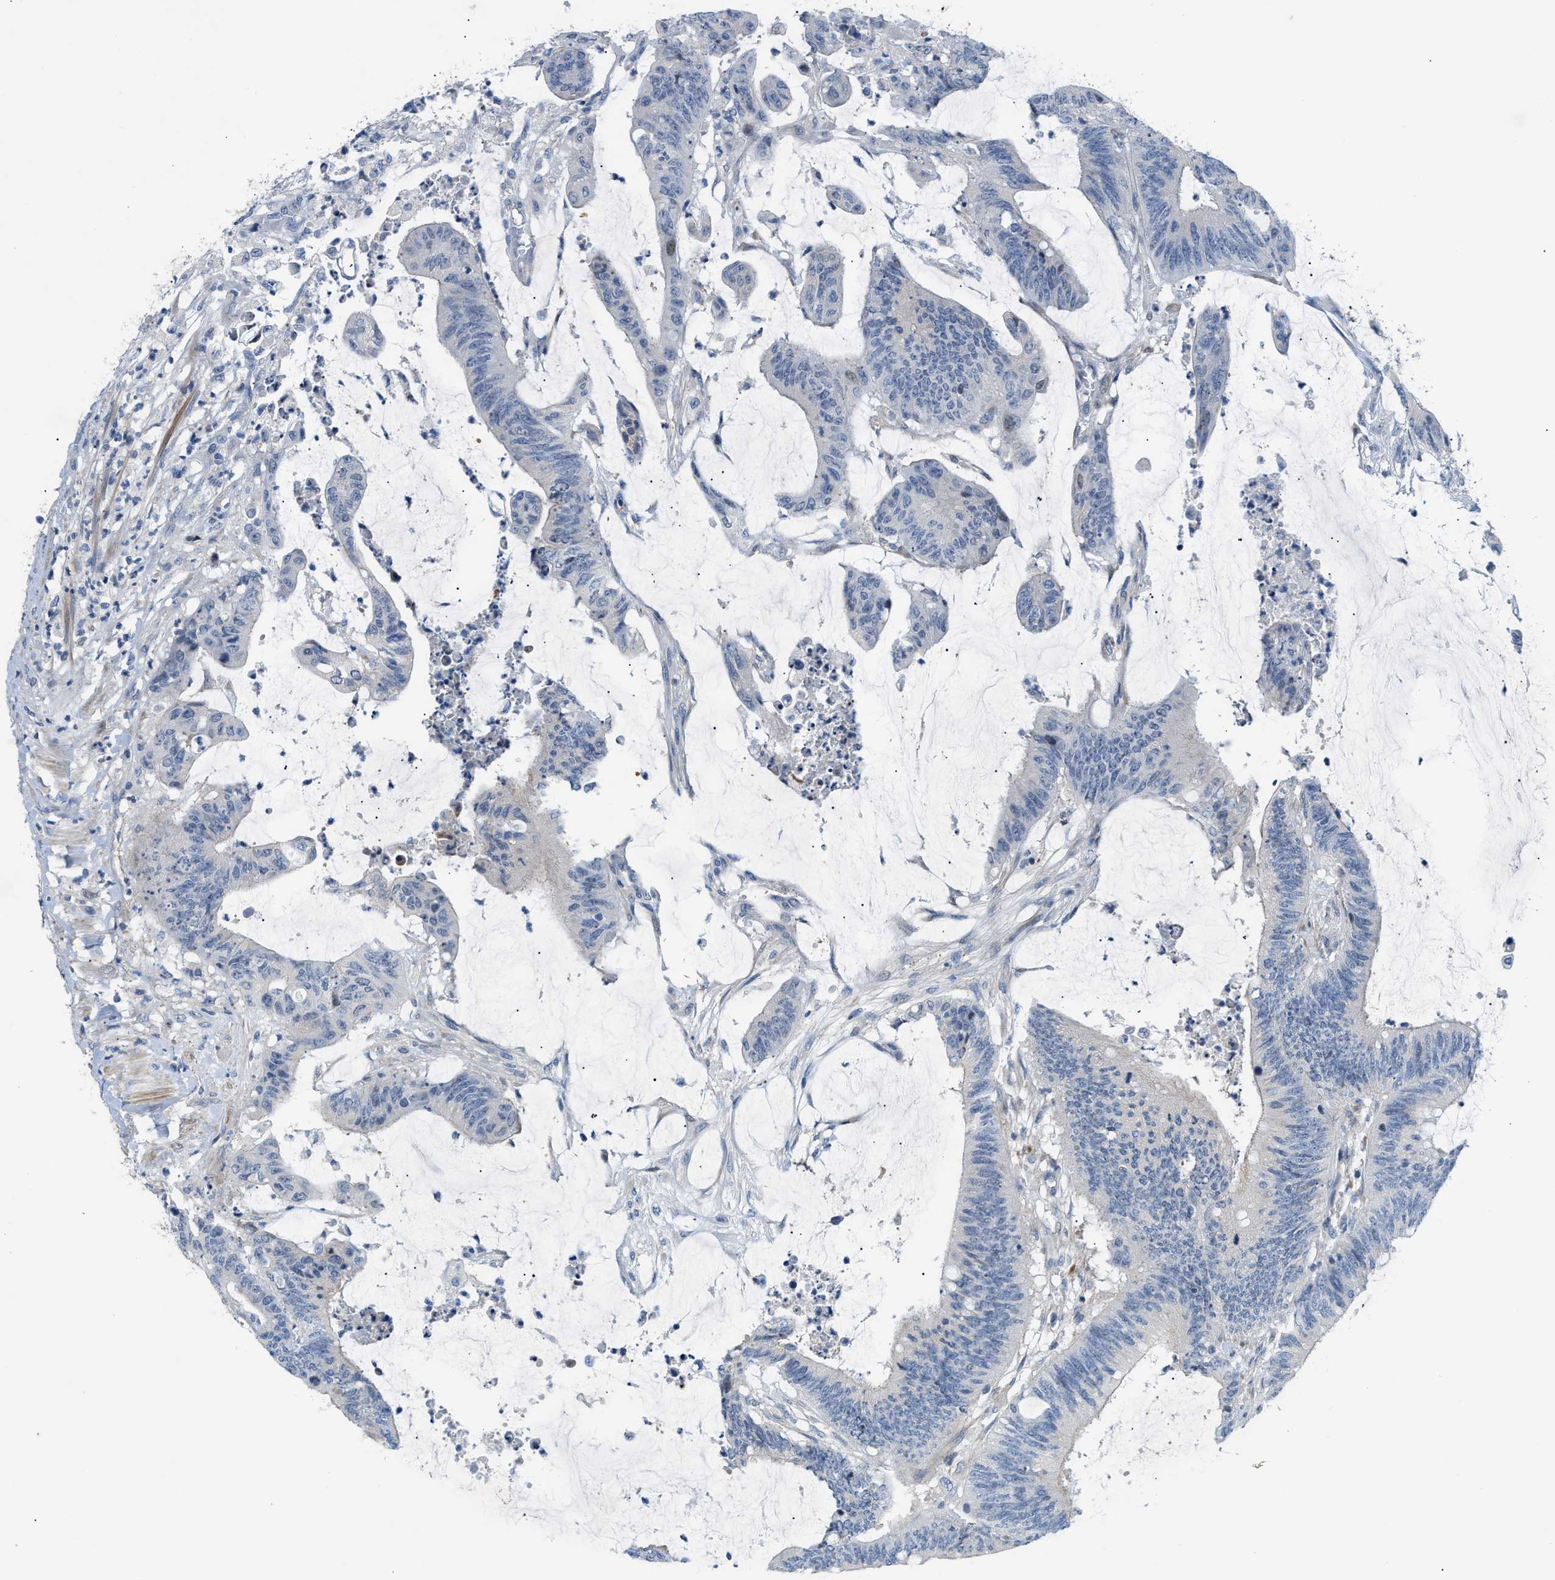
{"staining": {"intensity": "weak", "quantity": "<25%", "location": "nuclear"}, "tissue": "colorectal cancer", "cell_type": "Tumor cells", "image_type": "cancer", "snomed": [{"axis": "morphology", "description": "Adenocarcinoma, NOS"}, {"axis": "topography", "description": "Rectum"}], "caption": "The micrograph reveals no staining of tumor cells in colorectal cancer.", "gene": "FDCSP", "patient": {"sex": "female", "age": 66}}